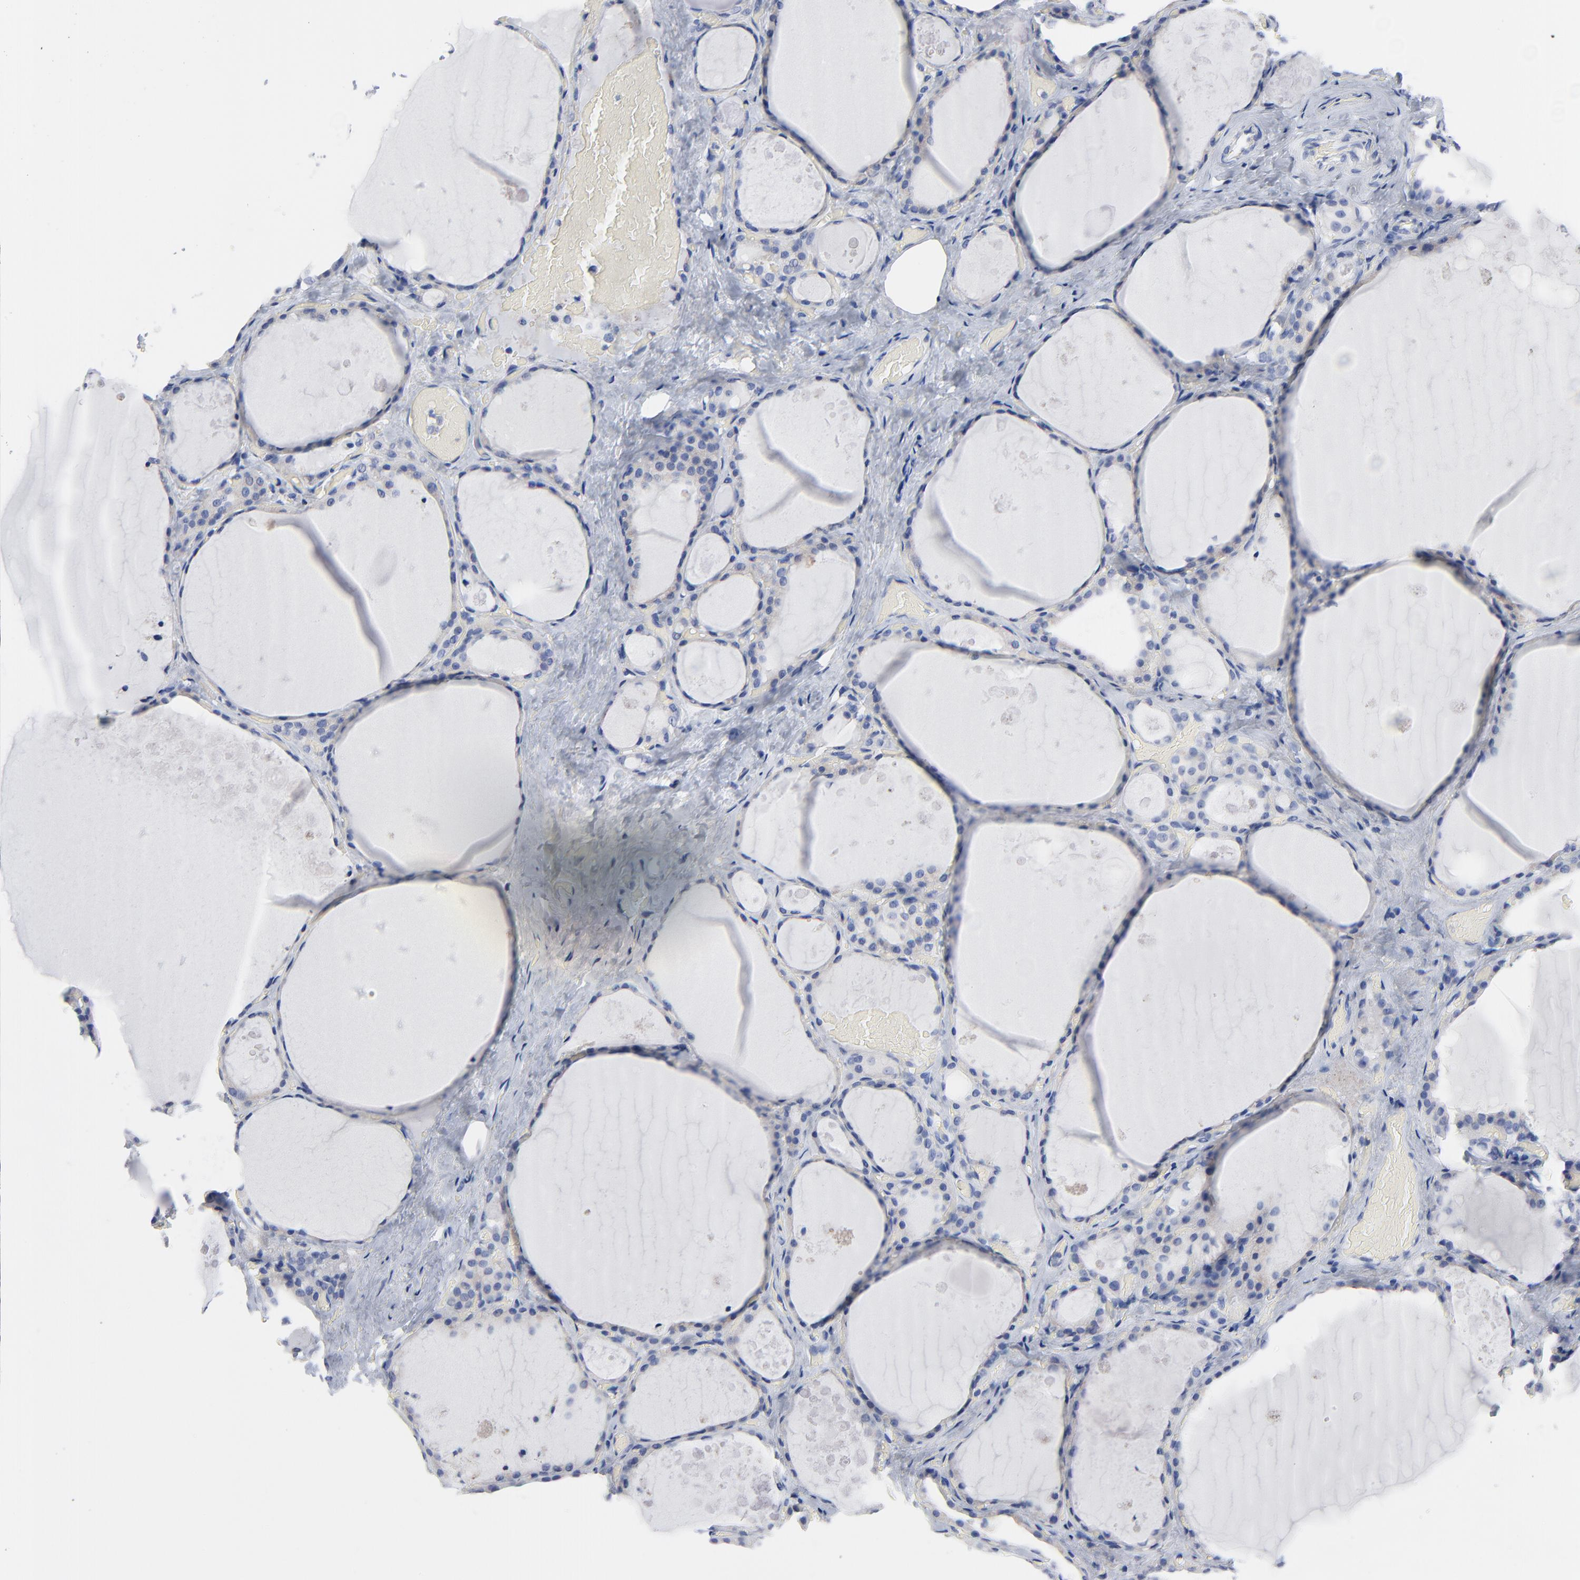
{"staining": {"intensity": "negative", "quantity": "none", "location": "none"}, "tissue": "thyroid gland", "cell_type": "Glandular cells", "image_type": "normal", "snomed": [{"axis": "morphology", "description": "Normal tissue, NOS"}, {"axis": "topography", "description": "Thyroid gland"}], "caption": "This is a photomicrograph of immunohistochemistry staining of normal thyroid gland, which shows no positivity in glandular cells.", "gene": "STAT2", "patient": {"sex": "male", "age": 61}}